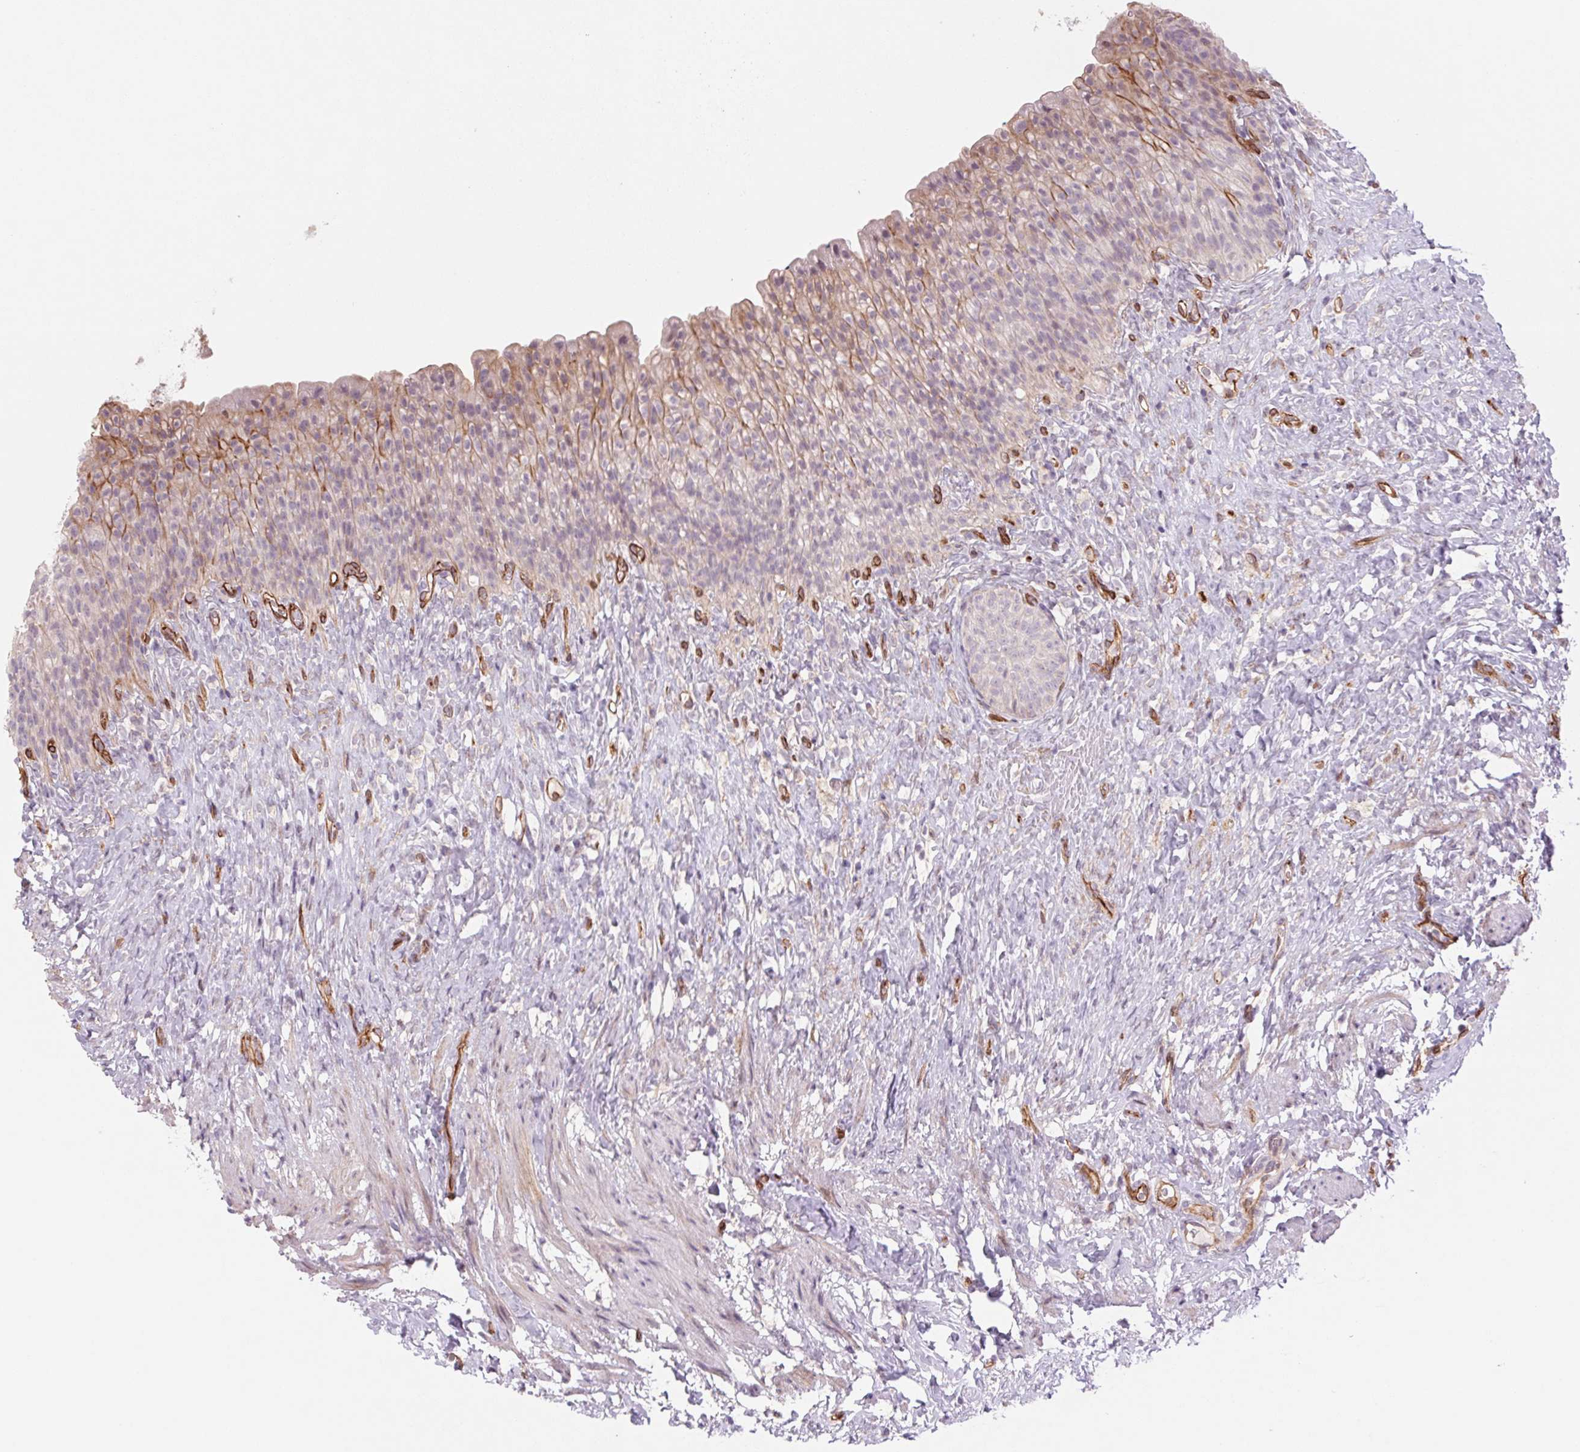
{"staining": {"intensity": "moderate", "quantity": "25%-75%", "location": "cytoplasmic/membranous"}, "tissue": "urinary bladder", "cell_type": "Urothelial cells", "image_type": "normal", "snomed": [{"axis": "morphology", "description": "Normal tissue, NOS"}, {"axis": "topography", "description": "Urinary bladder"}, {"axis": "topography", "description": "Prostate"}], "caption": "Protein expression analysis of unremarkable urinary bladder demonstrates moderate cytoplasmic/membranous staining in approximately 25%-75% of urothelial cells.", "gene": "MS4A13", "patient": {"sex": "male", "age": 76}}